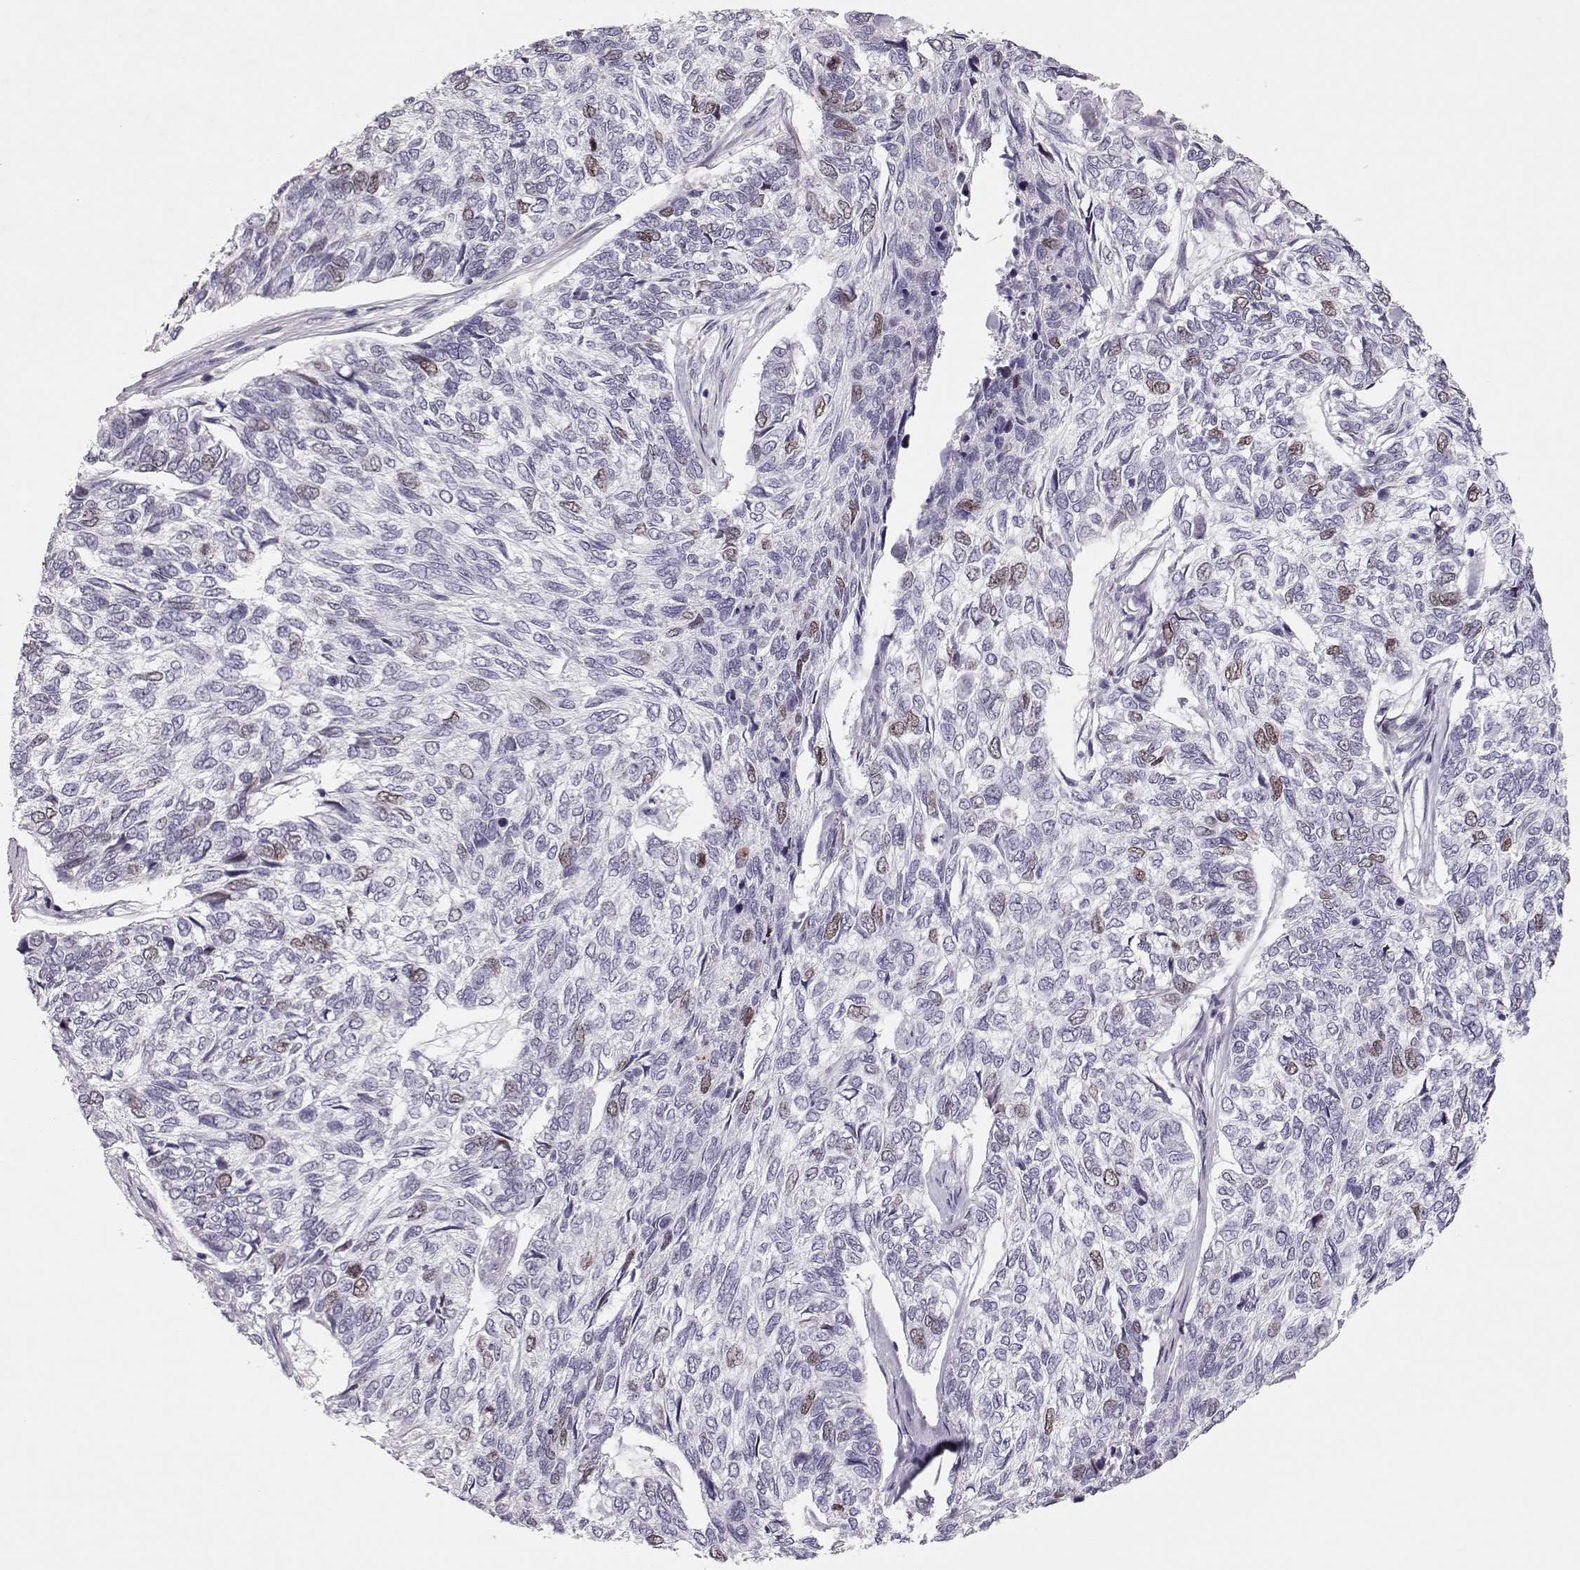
{"staining": {"intensity": "weak", "quantity": "<25%", "location": "nuclear"}, "tissue": "skin cancer", "cell_type": "Tumor cells", "image_type": "cancer", "snomed": [{"axis": "morphology", "description": "Basal cell carcinoma"}, {"axis": "topography", "description": "Skin"}], "caption": "High magnification brightfield microscopy of skin basal cell carcinoma stained with DAB (brown) and counterstained with hematoxylin (blue): tumor cells show no significant expression. (Stains: DAB immunohistochemistry with hematoxylin counter stain, Microscopy: brightfield microscopy at high magnification).", "gene": "SGO1", "patient": {"sex": "female", "age": 65}}